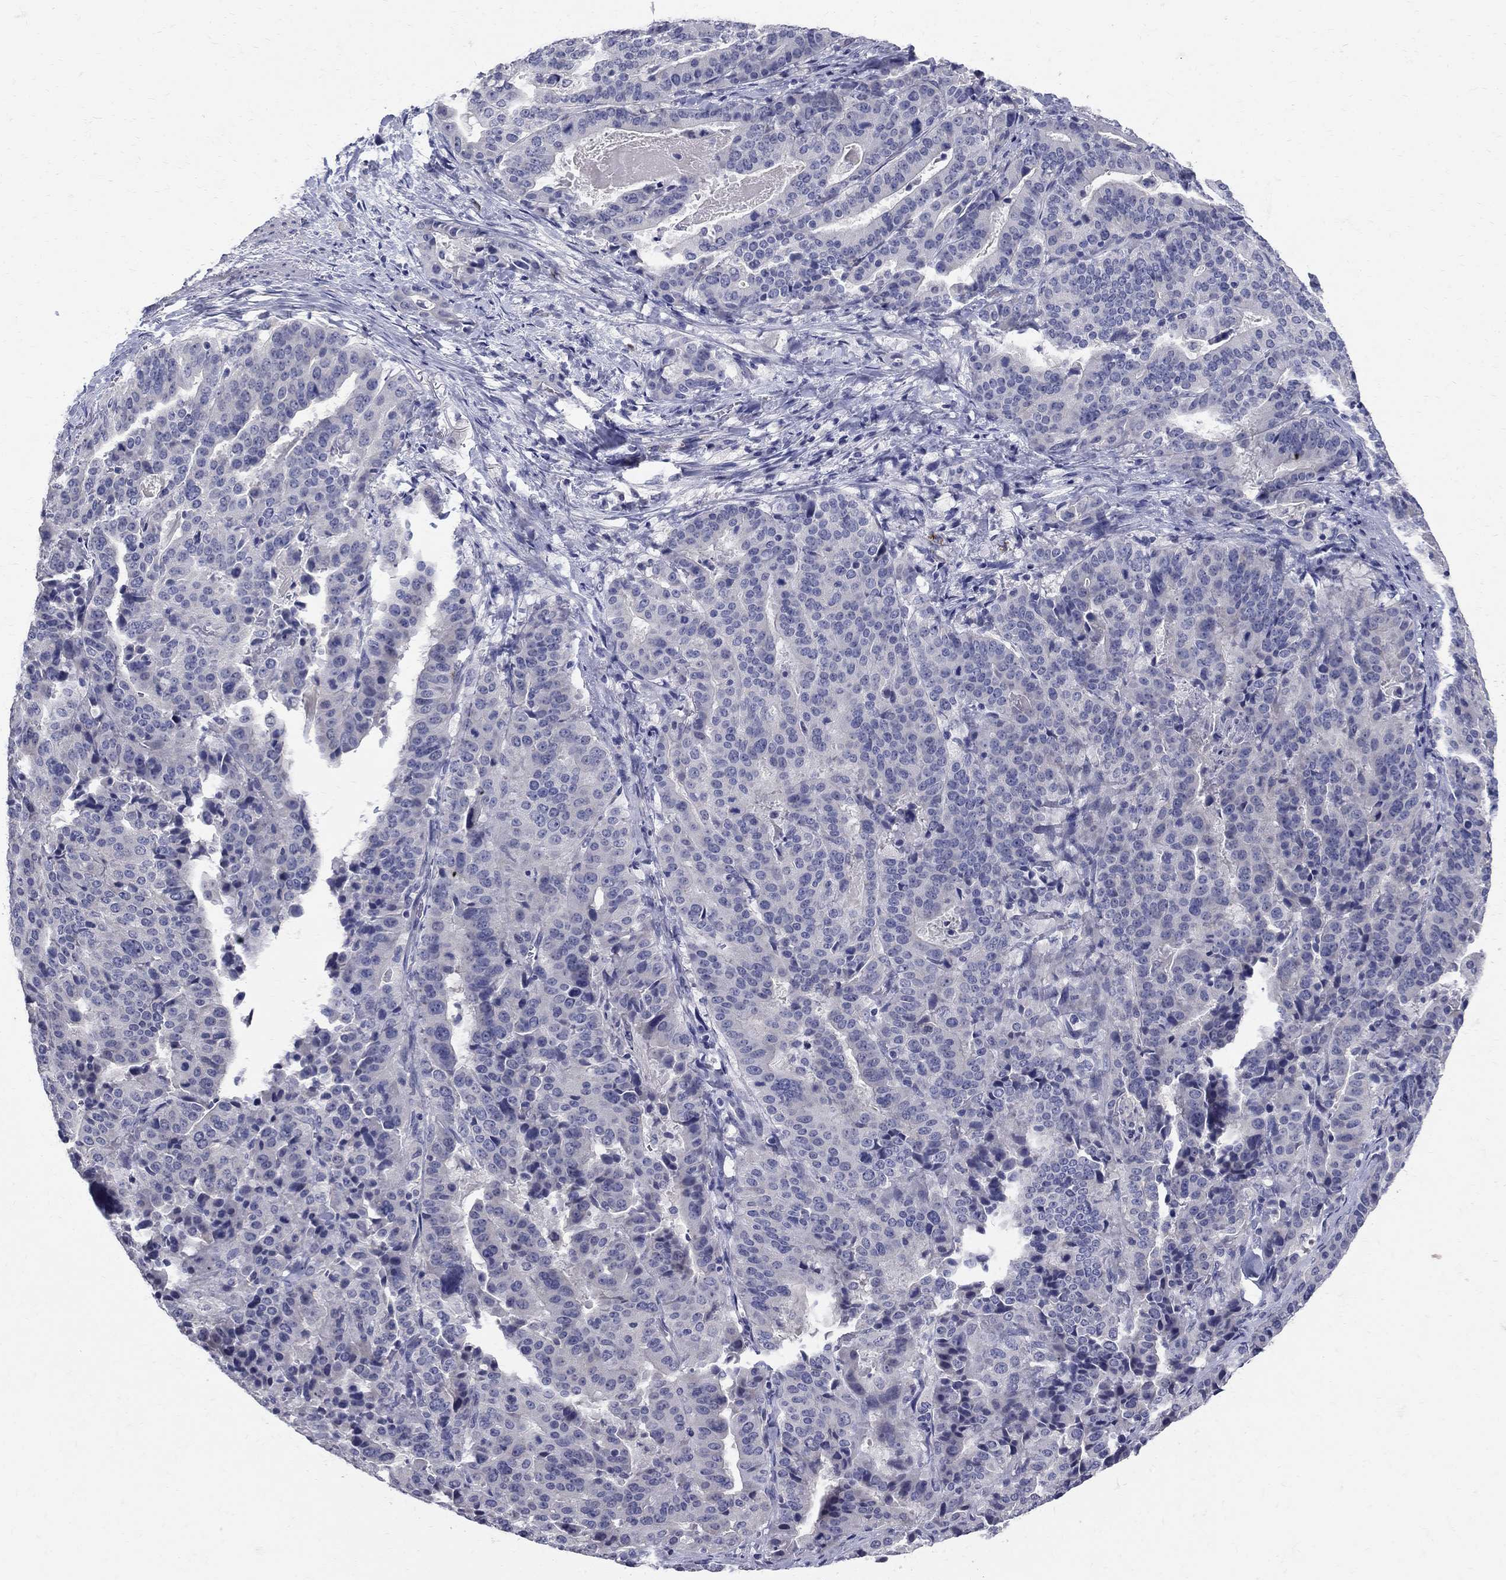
{"staining": {"intensity": "negative", "quantity": "none", "location": "none"}, "tissue": "stomach cancer", "cell_type": "Tumor cells", "image_type": "cancer", "snomed": [{"axis": "morphology", "description": "Adenocarcinoma, NOS"}, {"axis": "topography", "description": "Stomach"}], "caption": "There is no significant expression in tumor cells of adenocarcinoma (stomach).", "gene": "TP53TG5", "patient": {"sex": "male", "age": 48}}